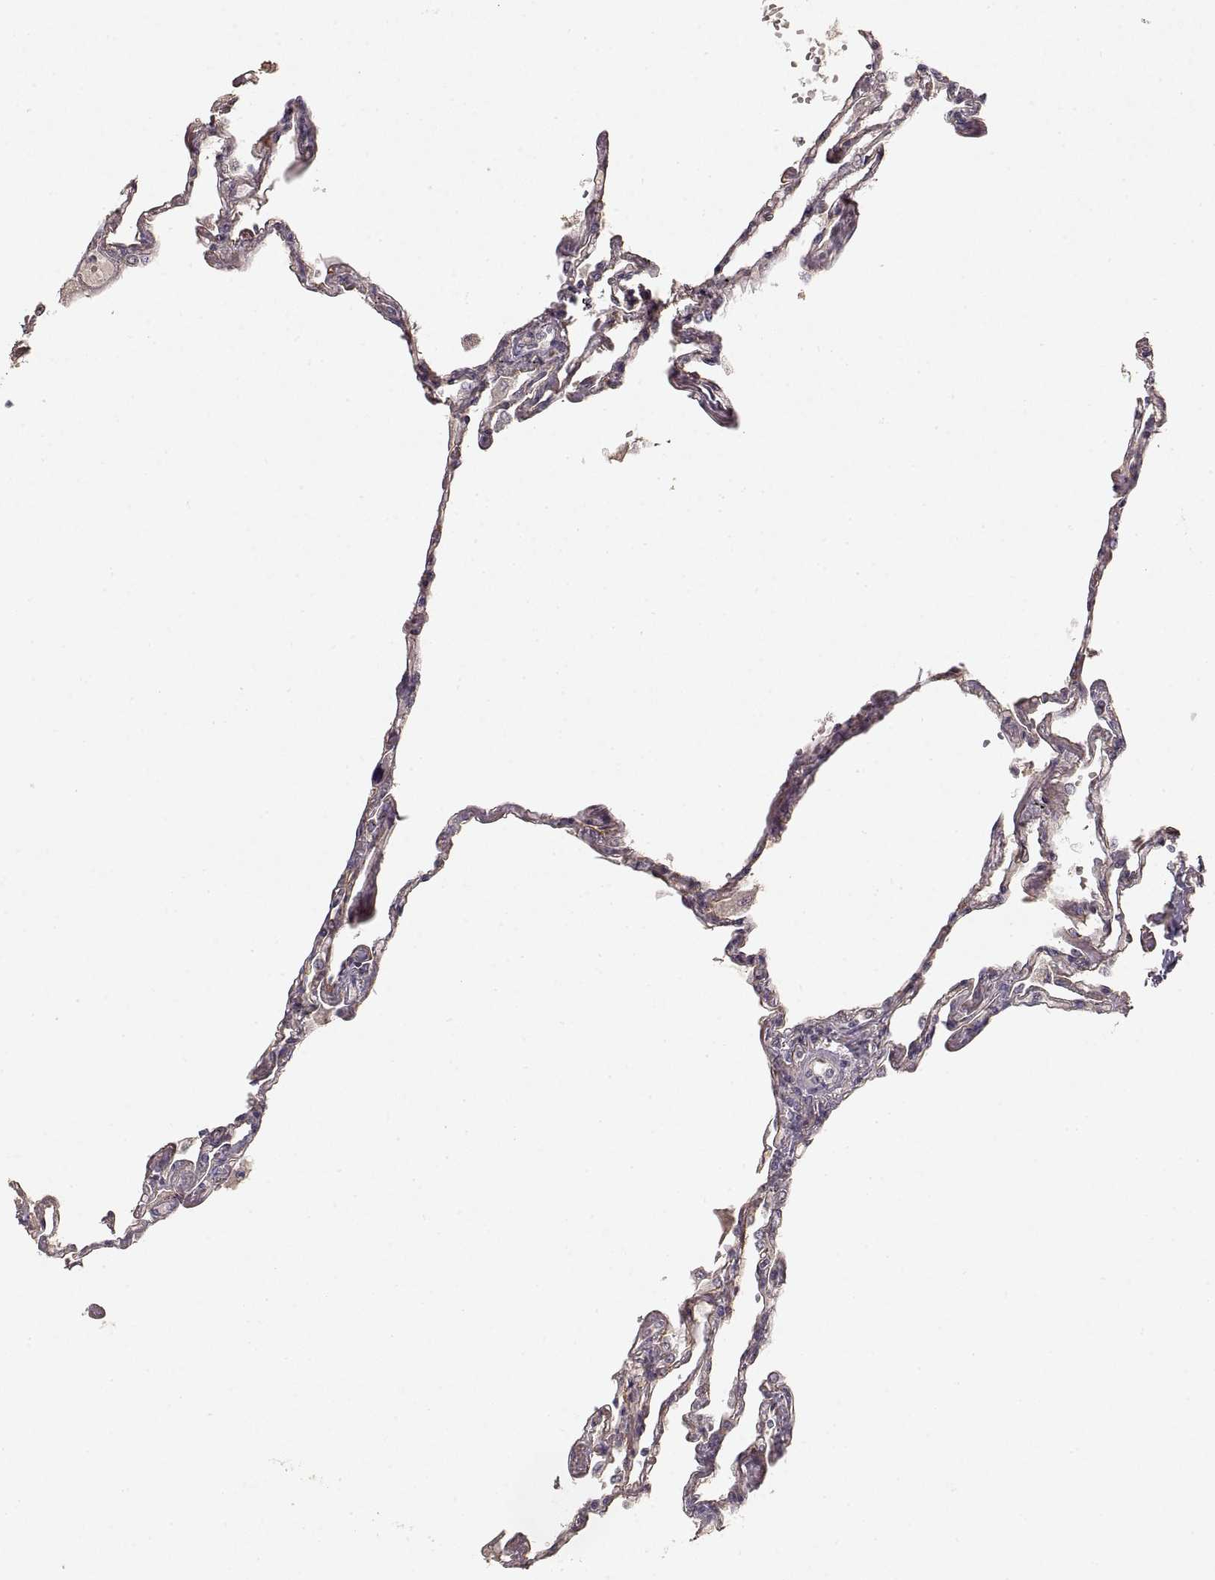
{"staining": {"intensity": "negative", "quantity": "none", "location": "none"}, "tissue": "lung", "cell_type": "Alveolar cells", "image_type": "normal", "snomed": [{"axis": "morphology", "description": "Normal tissue, NOS"}, {"axis": "topography", "description": "Lung"}], "caption": "A high-resolution histopathology image shows immunohistochemistry (IHC) staining of normal lung, which displays no significant positivity in alveolar cells. (IHC, brightfield microscopy, high magnification).", "gene": "LAMC2", "patient": {"sex": "female", "age": 67}}